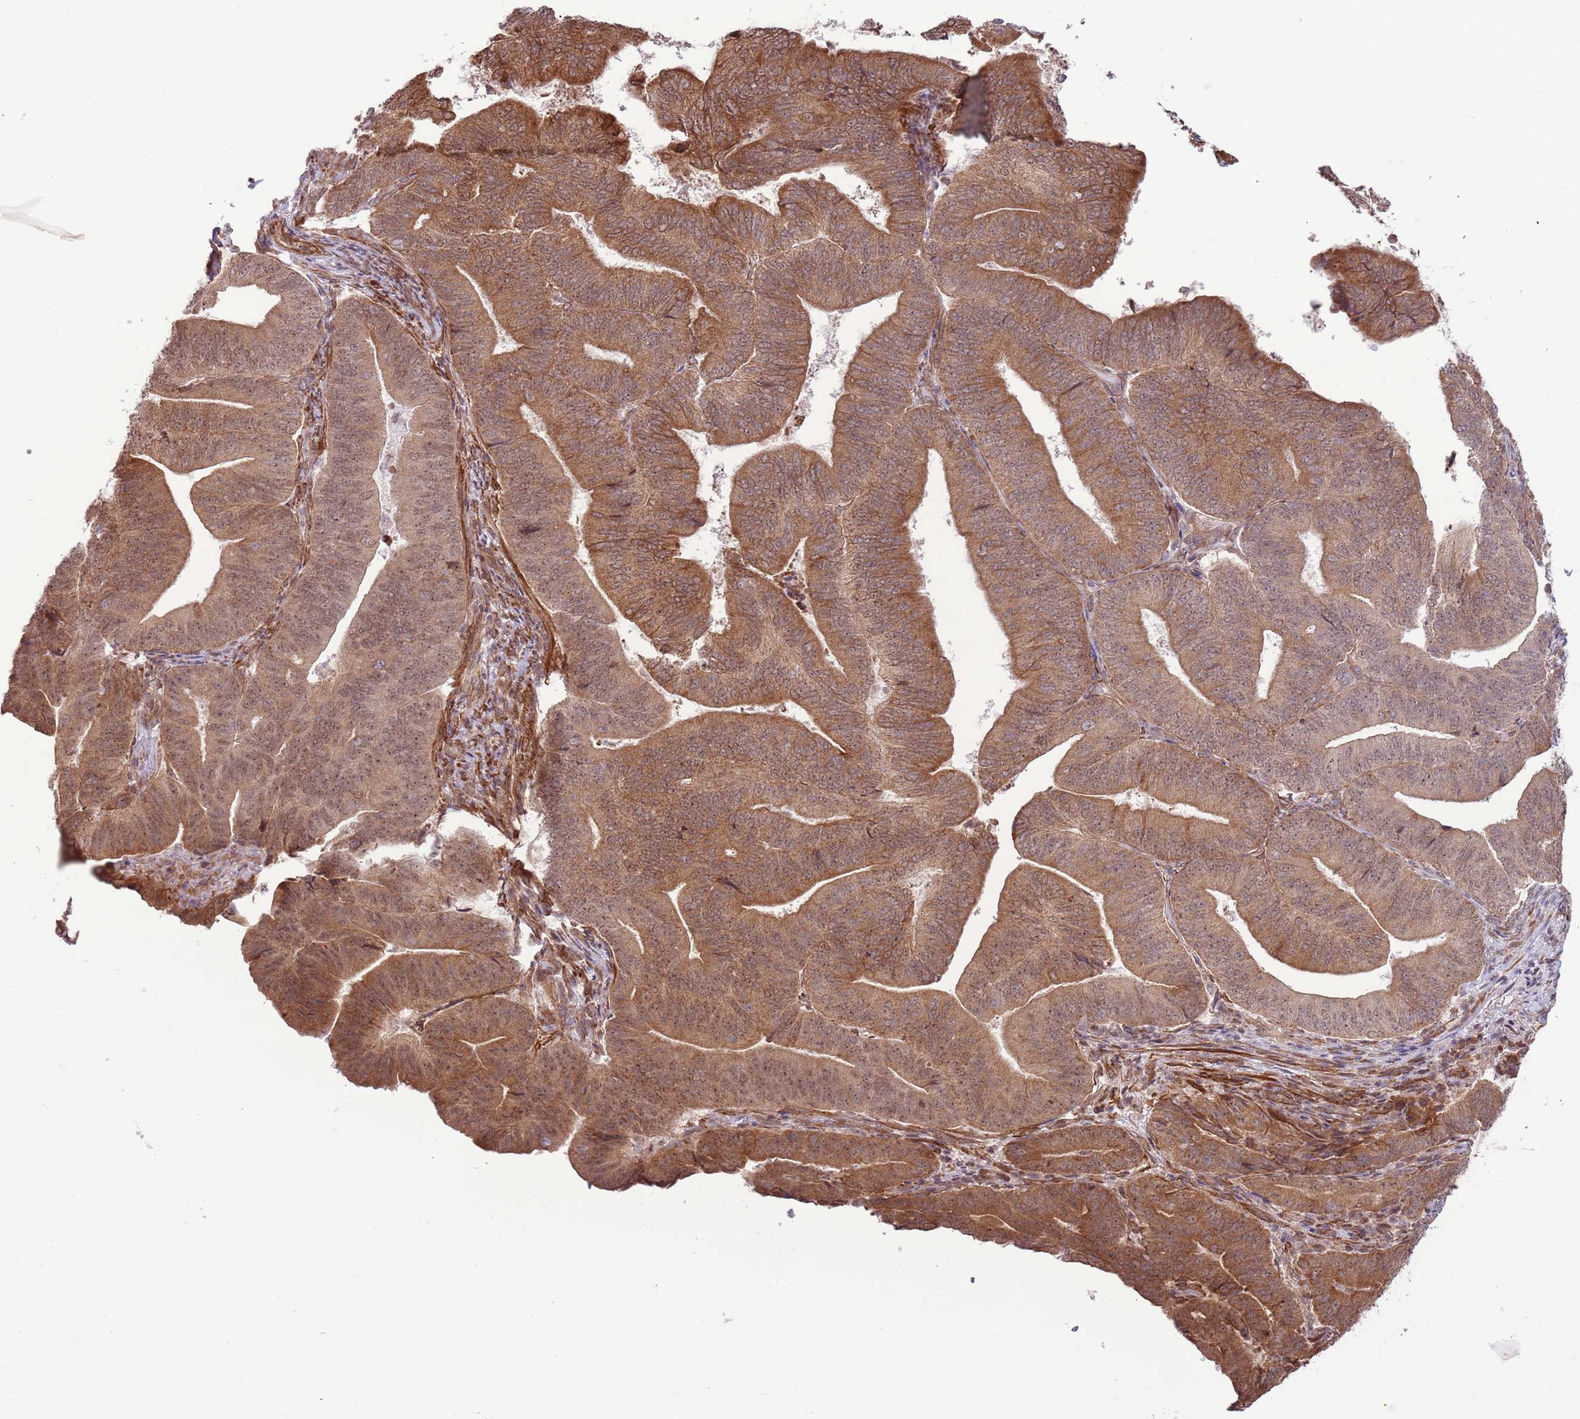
{"staining": {"intensity": "moderate", "quantity": ">75%", "location": "cytoplasmic/membranous"}, "tissue": "endometrial cancer", "cell_type": "Tumor cells", "image_type": "cancer", "snomed": [{"axis": "morphology", "description": "Adenocarcinoma, NOS"}, {"axis": "topography", "description": "Endometrium"}], "caption": "Human endometrial adenocarcinoma stained with a protein marker shows moderate staining in tumor cells.", "gene": "DCAF4", "patient": {"sex": "female", "age": 70}}